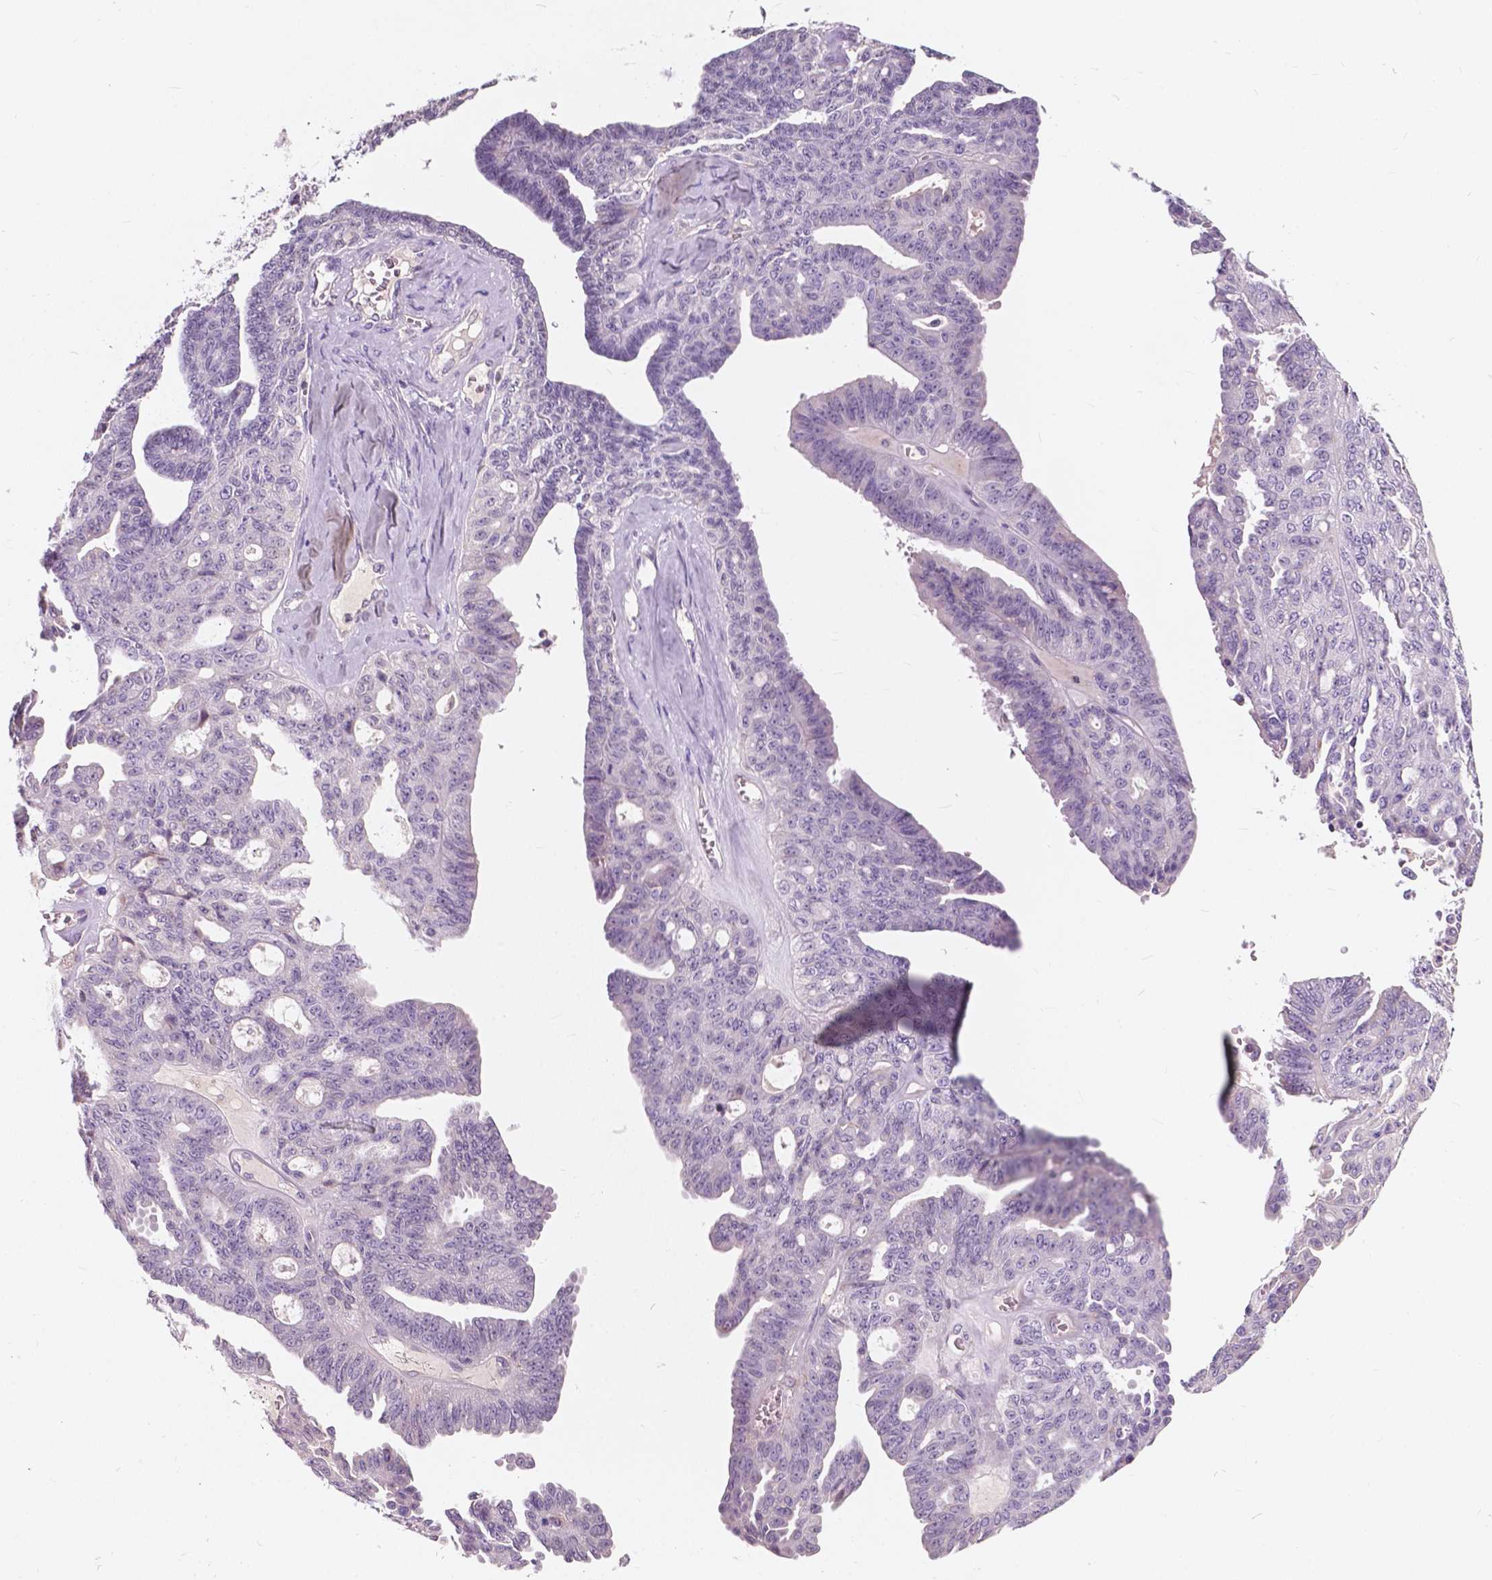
{"staining": {"intensity": "negative", "quantity": "none", "location": "none"}, "tissue": "ovarian cancer", "cell_type": "Tumor cells", "image_type": "cancer", "snomed": [{"axis": "morphology", "description": "Cystadenocarcinoma, serous, NOS"}, {"axis": "topography", "description": "Ovary"}], "caption": "The histopathology image demonstrates no staining of tumor cells in ovarian serous cystadenocarcinoma.", "gene": "IREB2", "patient": {"sex": "female", "age": 71}}